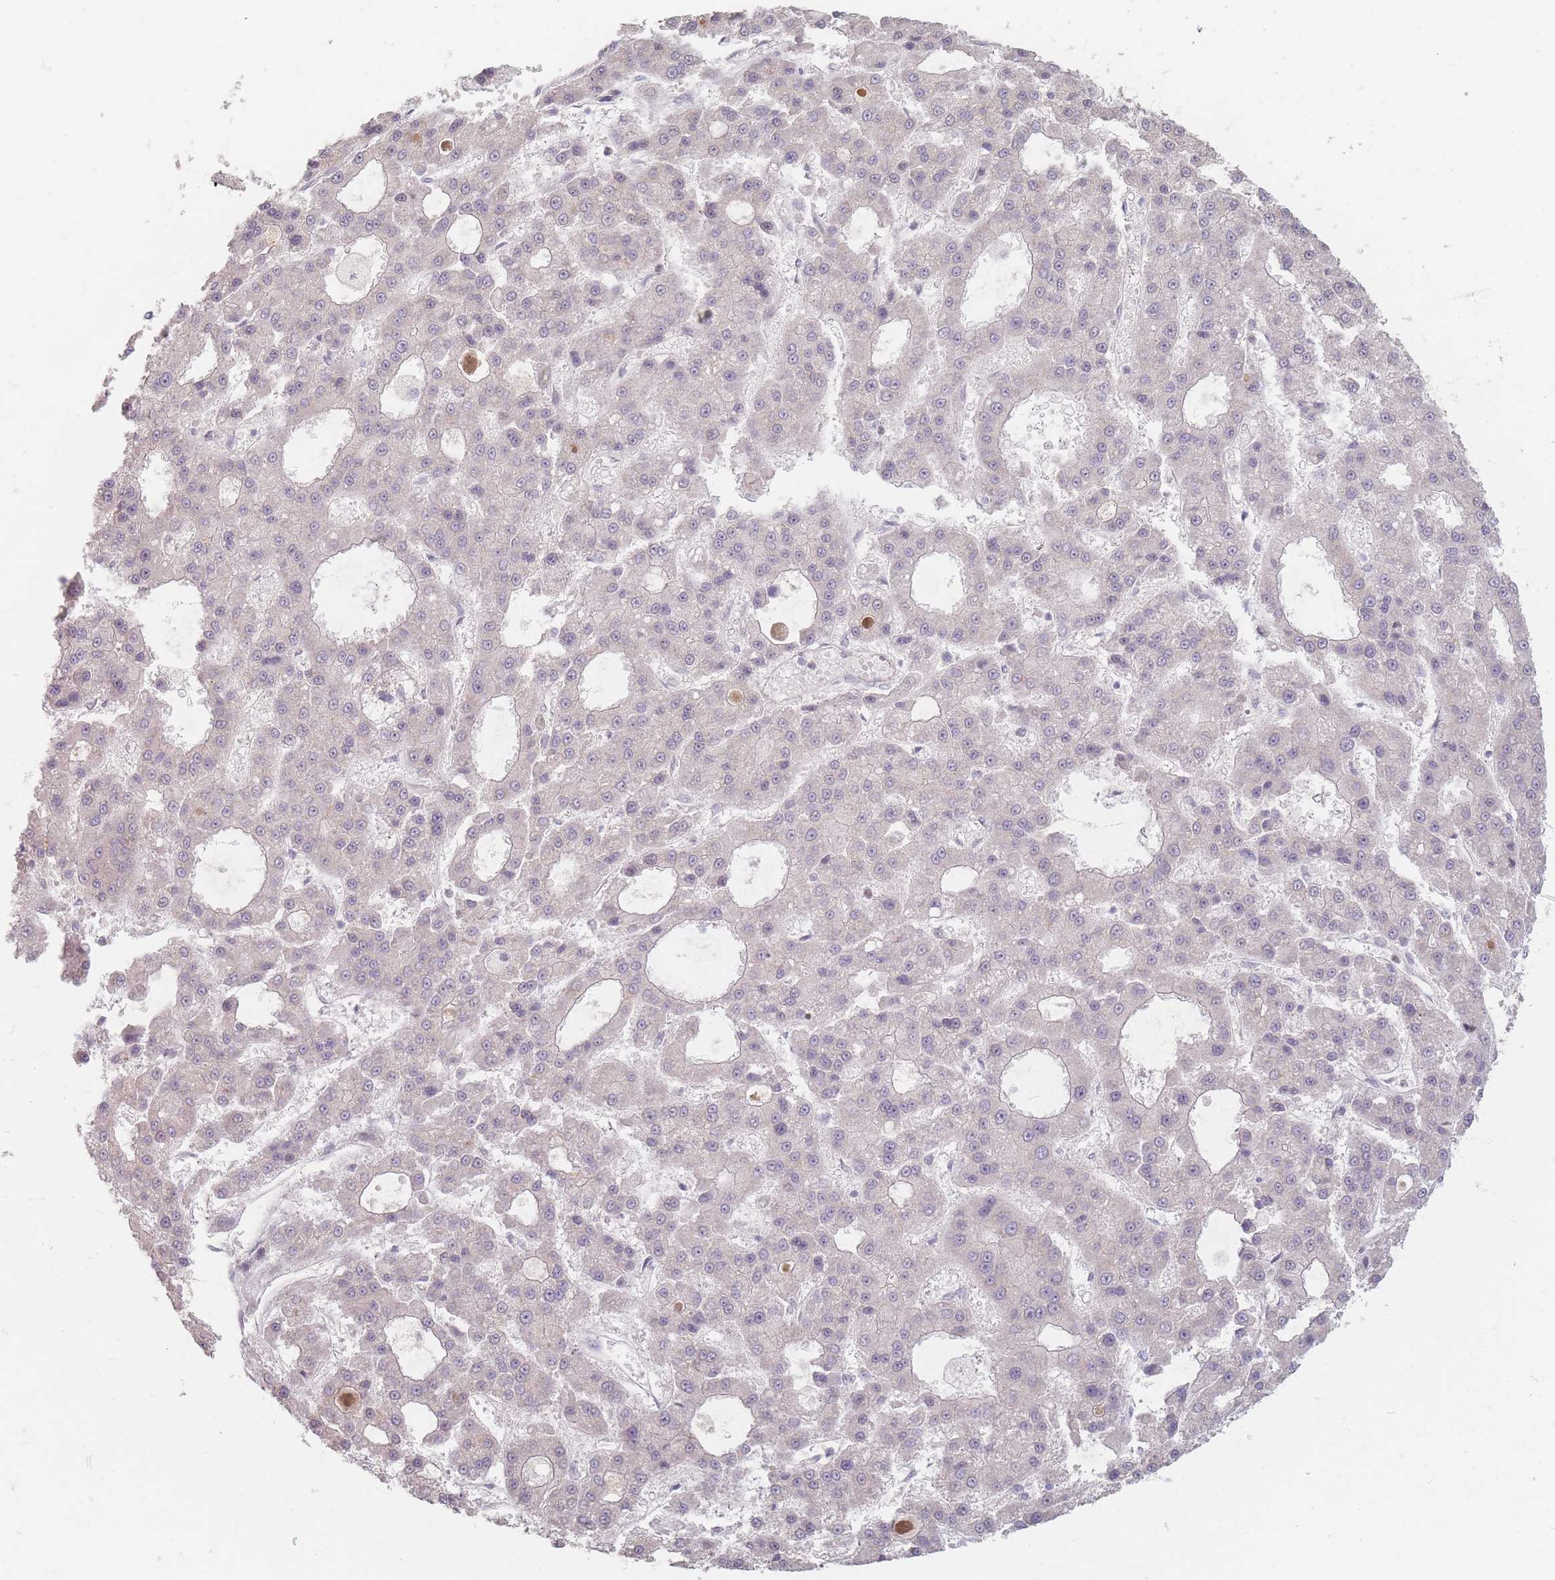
{"staining": {"intensity": "negative", "quantity": "none", "location": "none"}, "tissue": "liver cancer", "cell_type": "Tumor cells", "image_type": "cancer", "snomed": [{"axis": "morphology", "description": "Carcinoma, Hepatocellular, NOS"}, {"axis": "topography", "description": "Liver"}], "caption": "Tumor cells are negative for protein expression in human liver hepatocellular carcinoma. (DAB (3,3'-diaminobenzidine) IHC with hematoxylin counter stain).", "gene": "GABRA6", "patient": {"sex": "male", "age": 70}}